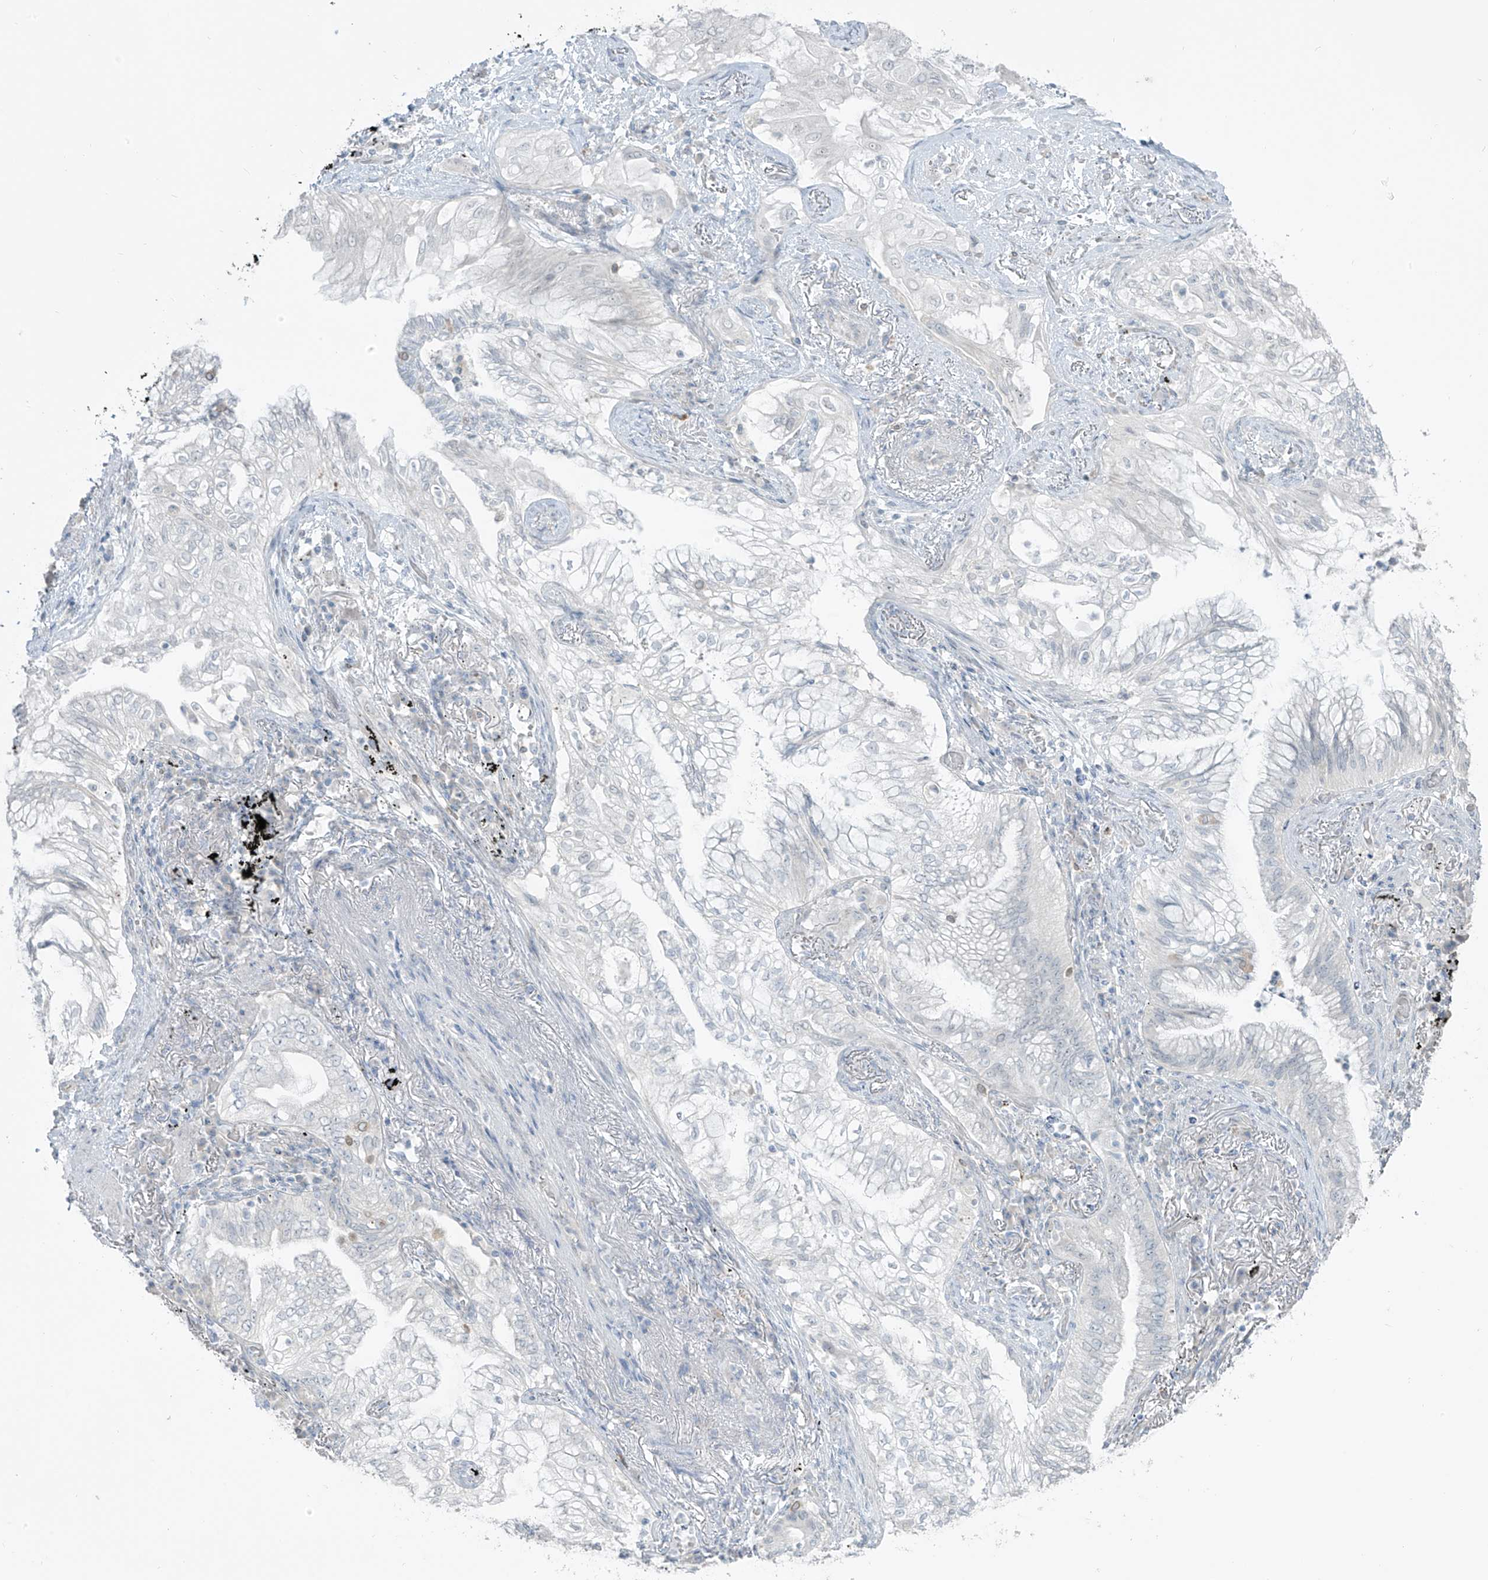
{"staining": {"intensity": "negative", "quantity": "none", "location": "none"}, "tissue": "lung cancer", "cell_type": "Tumor cells", "image_type": "cancer", "snomed": [{"axis": "morphology", "description": "Adenocarcinoma, NOS"}, {"axis": "topography", "description": "Lung"}], "caption": "Protein analysis of lung cancer shows no significant positivity in tumor cells.", "gene": "PRDM6", "patient": {"sex": "female", "age": 70}}